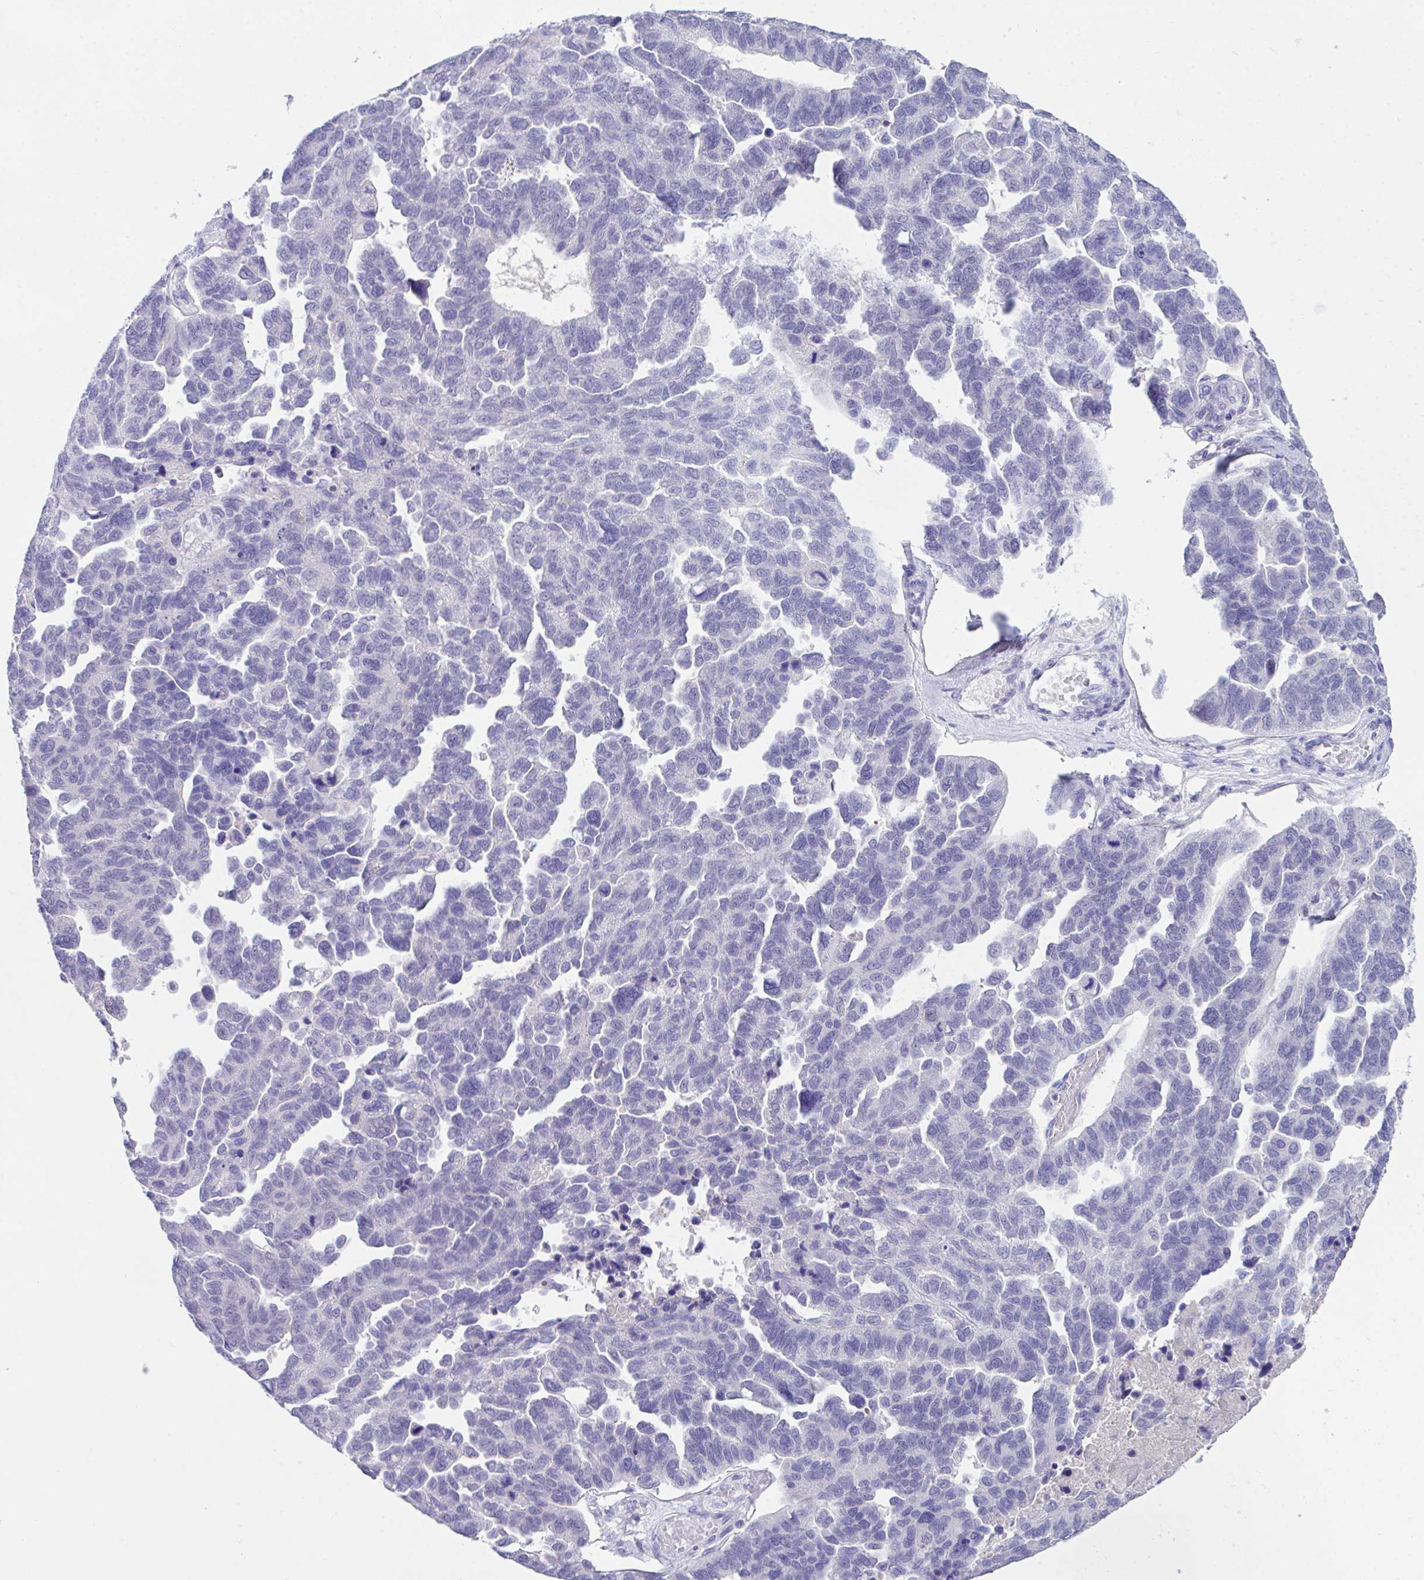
{"staining": {"intensity": "negative", "quantity": "none", "location": "none"}, "tissue": "ovarian cancer", "cell_type": "Tumor cells", "image_type": "cancer", "snomed": [{"axis": "morphology", "description": "Cystadenocarcinoma, serous, NOS"}, {"axis": "topography", "description": "Ovary"}], "caption": "A photomicrograph of ovarian cancer (serous cystadenocarcinoma) stained for a protein exhibits no brown staining in tumor cells. (Stains: DAB immunohistochemistry with hematoxylin counter stain, Microscopy: brightfield microscopy at high magnification).", "gene": "HOXB4", "patient": {"sex": "female", "age": 64}}